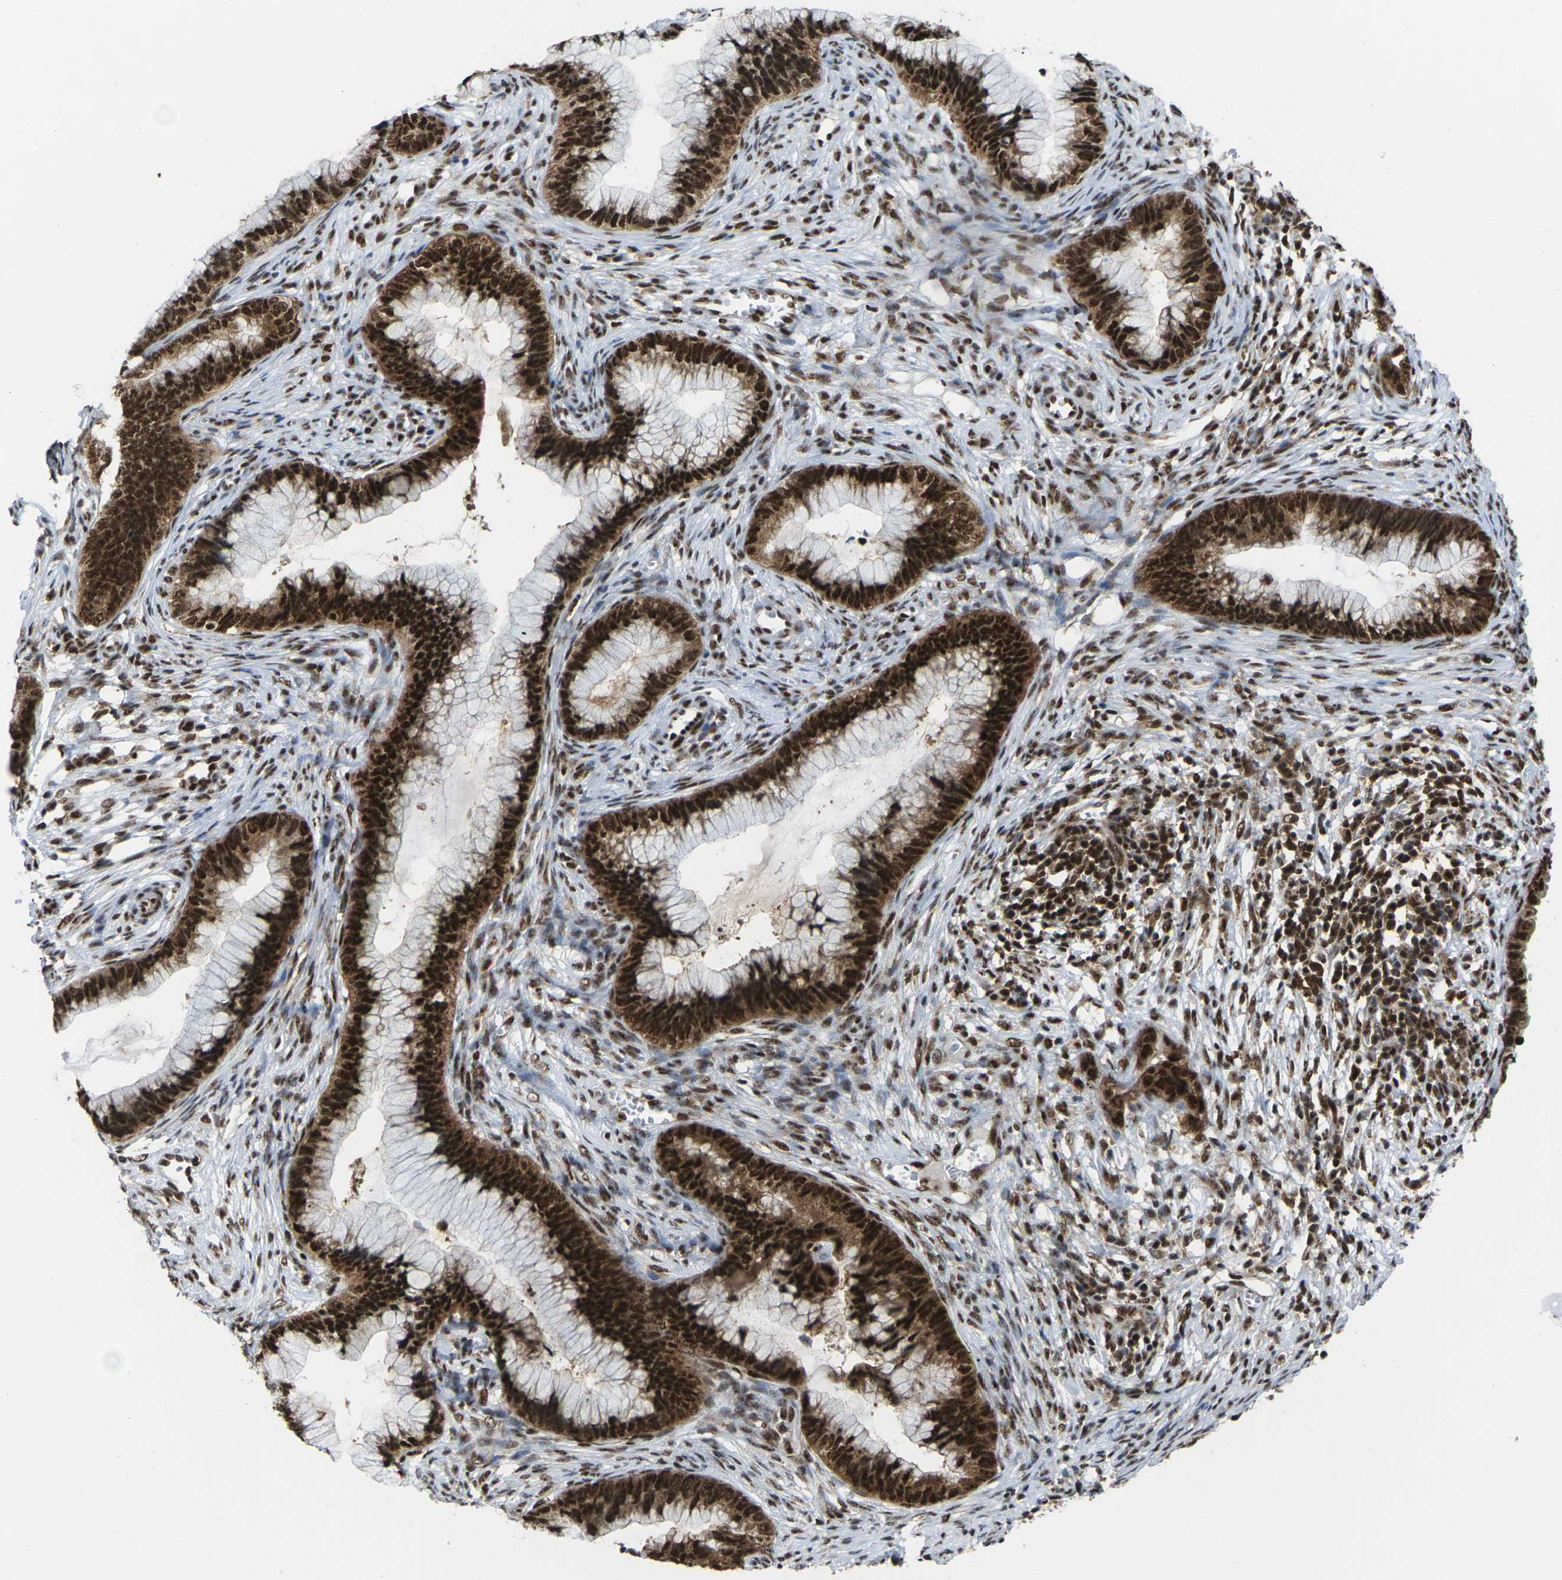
{"staining": {"intensity": "strong", "quantity": ">75%", "location": "cytoplasmic/membranous,nuclear"}, "tissue": "cervical cancer", "cell_type": "Tumor cells", "image_type": "cancer", "snomed": [{"axis": "morphology", "description": "Adenocarcinoma, NOS"}, {"axis": "topography", "description": "Cervix"}], "caption": "Cervical cancer (adenocarcinoma) tissue shows strong cytoplasmic/membranous and nuclear staining in approximately >75% of tumor cells The staining was performed using DAB, with brown indicating positive protein expression. Nuclei are stained blue with hematoxylin.", "gene": "MAGOH", "patient": {"sex": "female", "age": 44}}